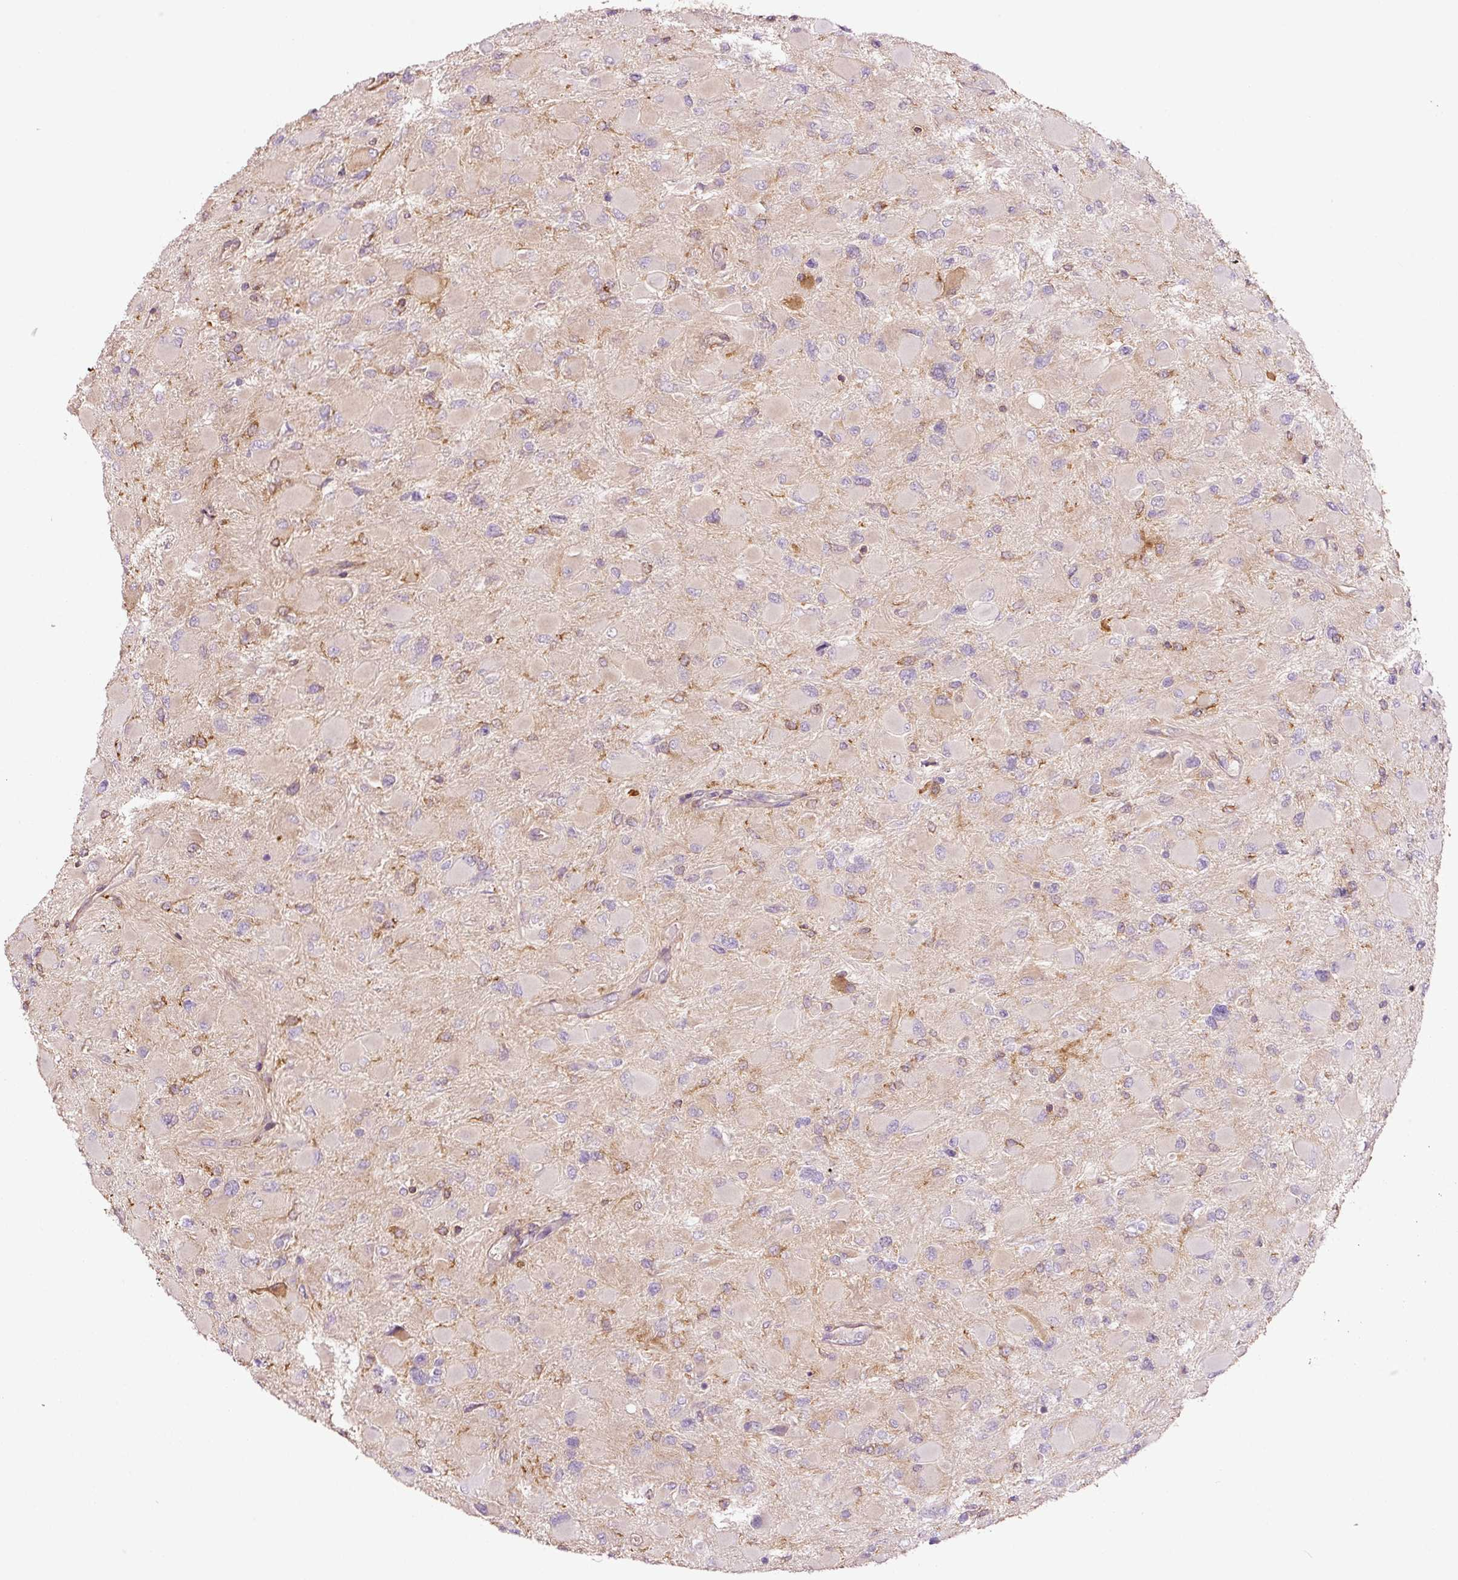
{"staining": {"intensity": "negative", "quantity": "none", "location": "none"}, "tissue": "glioma", "cell_type": "Tumor cells", "image_type": "cancer", "snomed": [{"axis": "morphology", "description": "Glioma, malignant, High grade"}, {"axis": "topography", "description": "Cerebral cortex"}], "caption": "Histopathology image shows no protein positivity in tumor cells of glioma tissue.", "gene": "METAP1", "patient": {"sex": "female", "age": 36}}